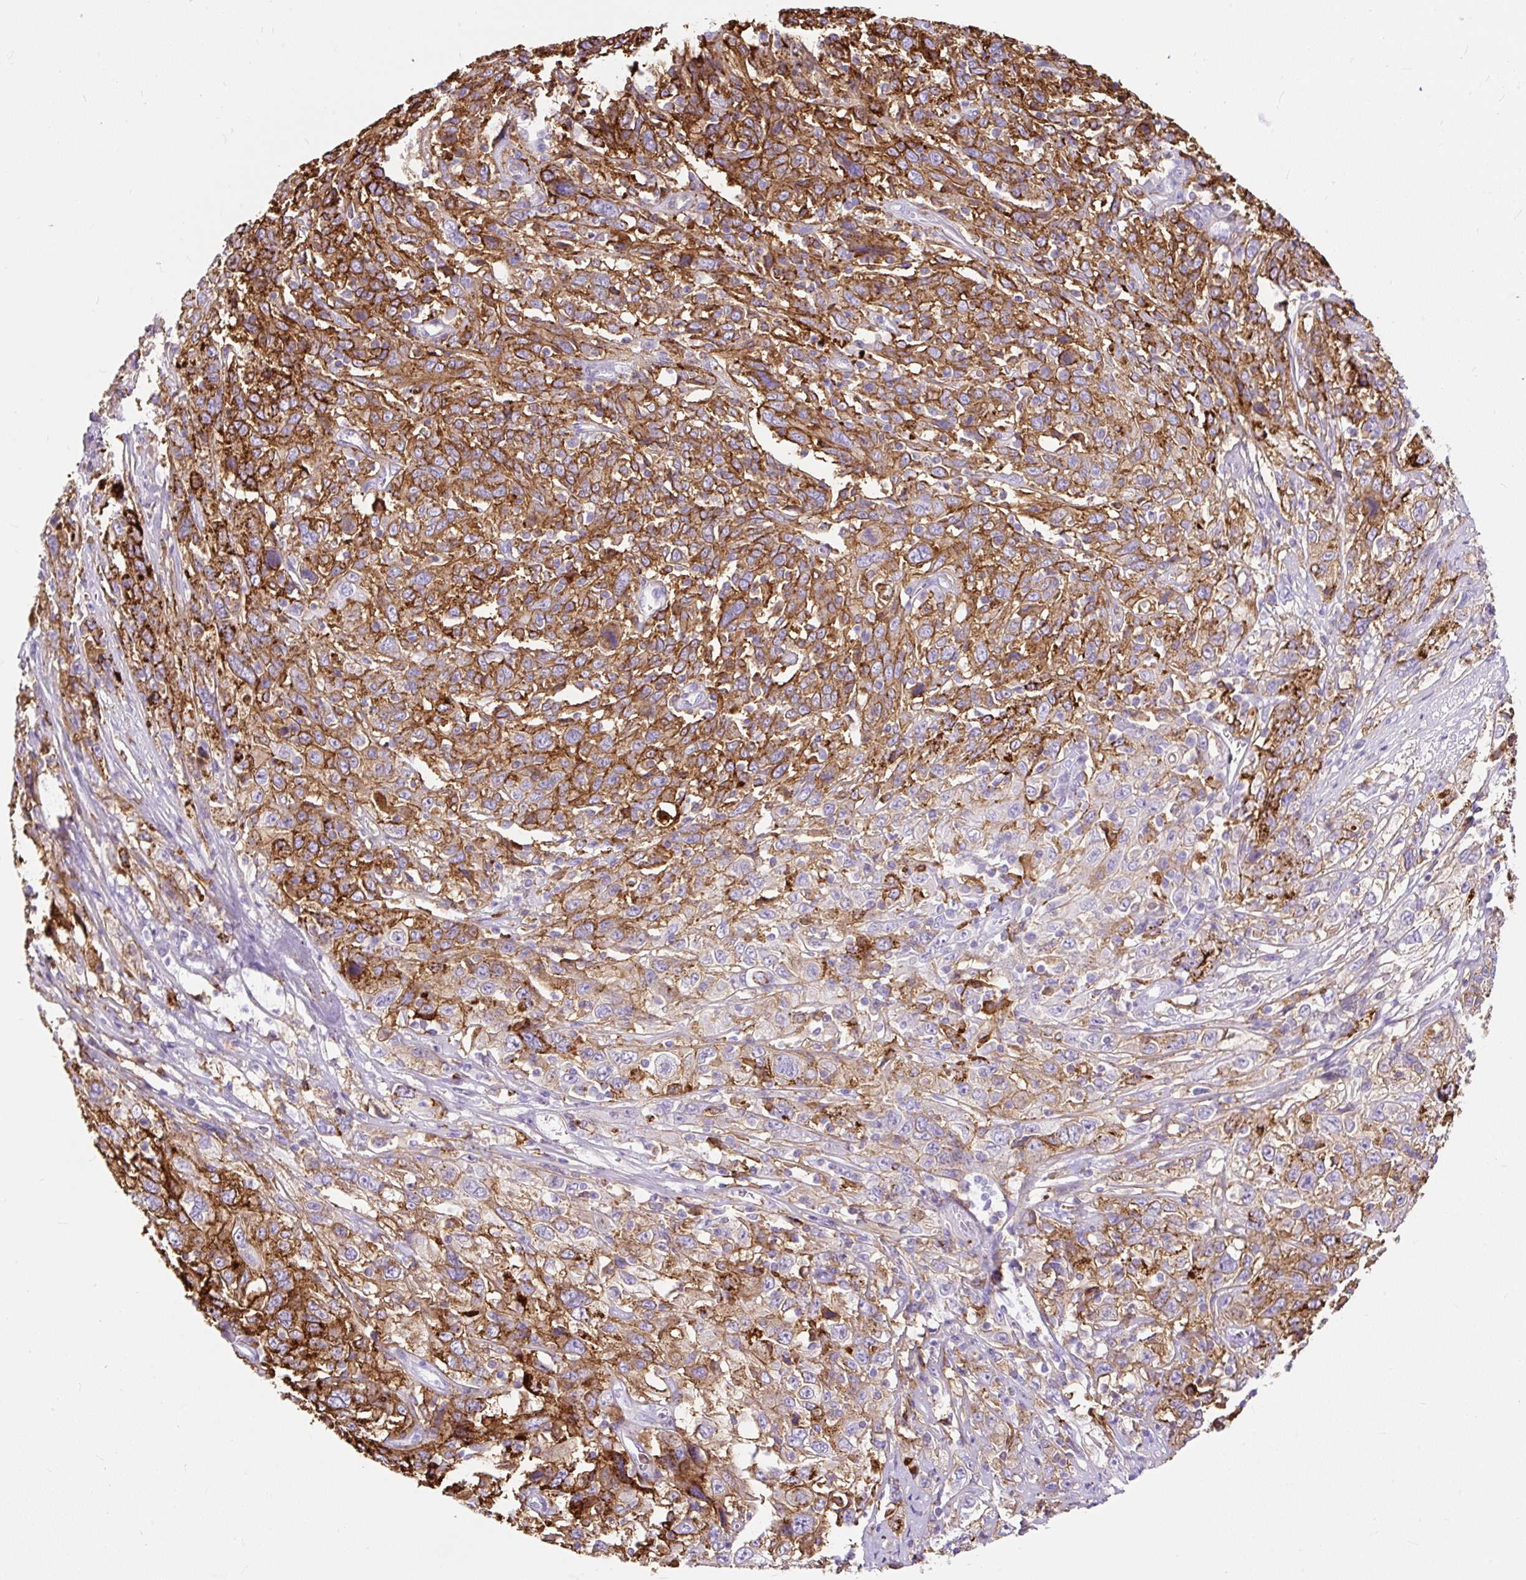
{"staining": {"intensity": "strong", "quantity": ">75%", "location": "cytoplasmic/membranous"}, "tissue": "cervical cancer", "cell_type": "Tumor cells", "image_type": "cancer", "snomed": [{"axis": "morphology", "description": "Squamous cell carcinoma, NOS"}, {"axis": "topography", "description": "Cervix"}], "caption": "This image displays immunohistochemistry staining of human cervical cancer, with high strong cytoplasmic/membranous staining in approximately >75% of tumor cells.", "gene": "HLA-DRA", "patient": {"sex": "female", "age": 46}}